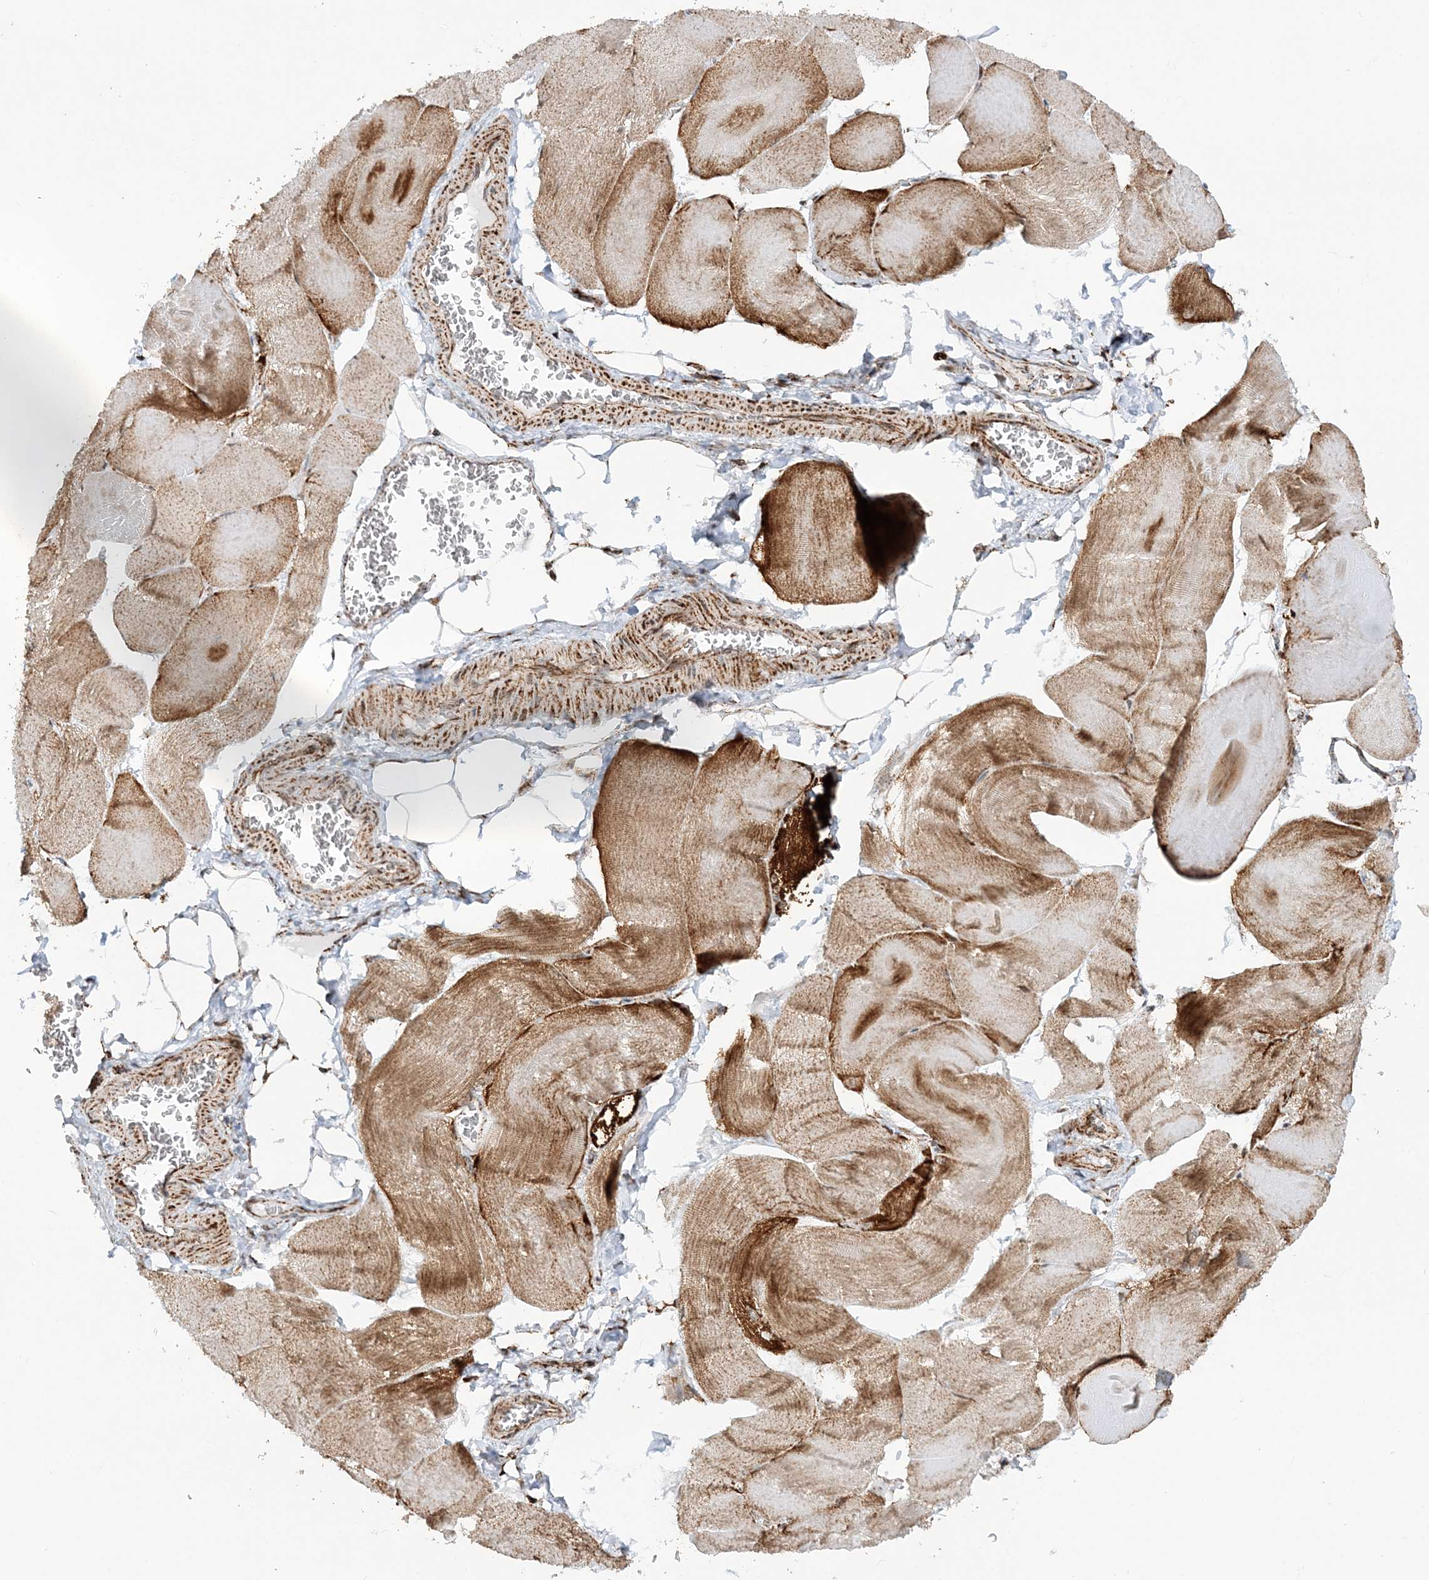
{"staining": {"intensity": "strong", "quantity": ">75%", "location": "cytoplasmic/membranous,nuclear"}, "tissue": "skeletal muscle", "cell_type": "Myocytes", "image_type": "normal", "snomed": [{"axis": "morphology", "description": "Normal tissue, NOS"}, {"axis": "morphology", "description": "Basal cell carcinoma"}, {"axis": "topography", "description": "Skeletal muscle"}], "caption": "This micrograph displays IHC staining of benign skeletal muscle, with high strong cytoplasmic/membranous,nuclear staining in about >75% of myocytes.", "gene": "CRY2", "patient": {"sex": "female", "age": 64}}